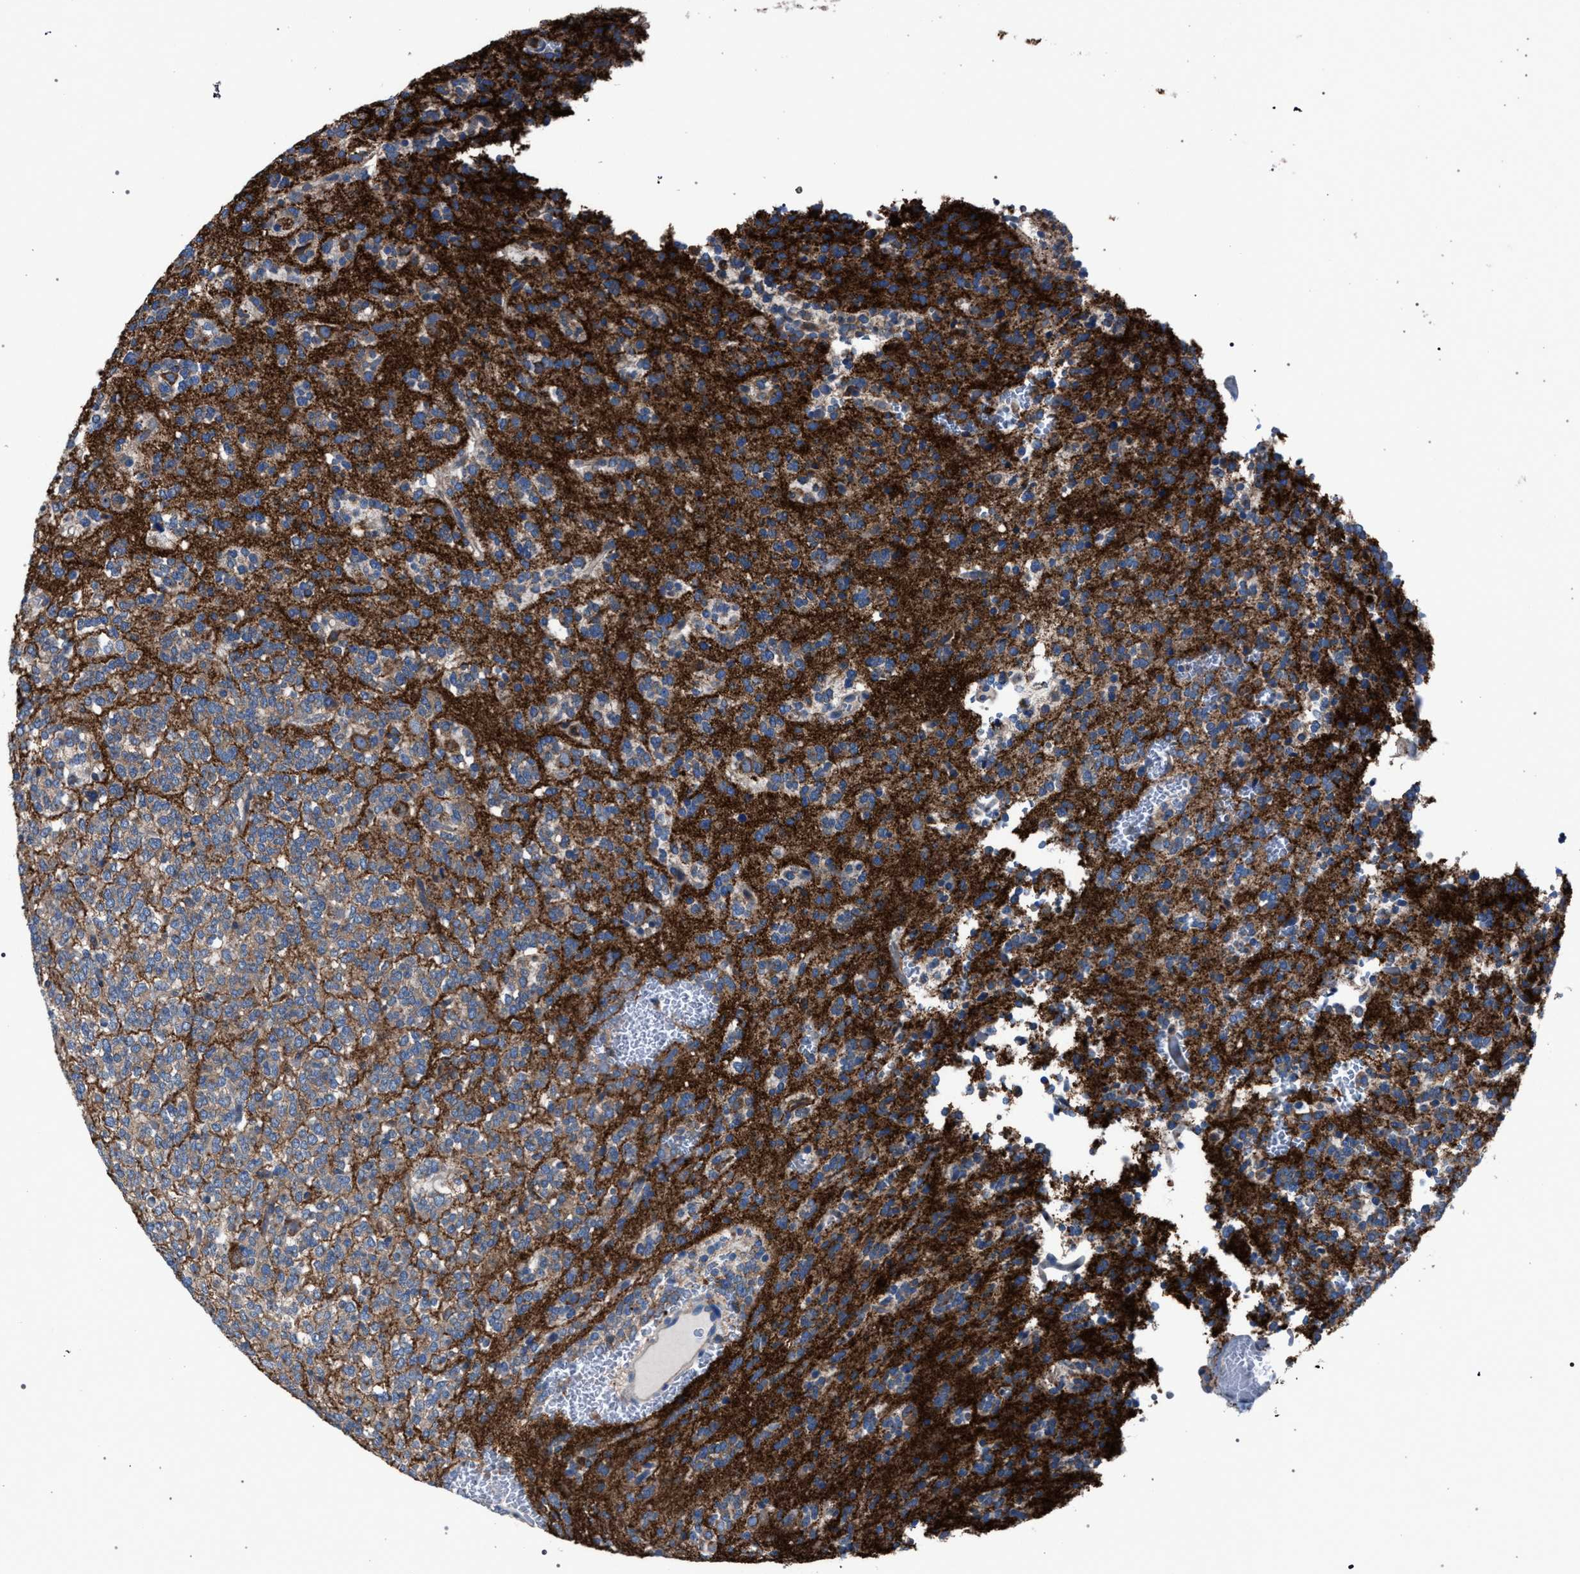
{"staining": {"intensity": "moderate", "quantity": ">75%", "location": "cytoplasmic/membranous"}, "tissue": "glioma", "cell_type": "Tumor cells", "image_type": "cancer", "snomed": [{"axis": "morphology", "description": "Glioma, malignant, Low grade"}, {"axis": "topography", "description": "Brain"}], "caption": "Protein analysis of malignant low-grade glioma tissue reveals moderate cytoplasmic/membranous positivity in about >75% of tumor cells. The protein is shown in brown color, while the nuclei are stained blue.", "gene": "ATP6V0A1", "patient": {"sex": "male", "age": 38}}